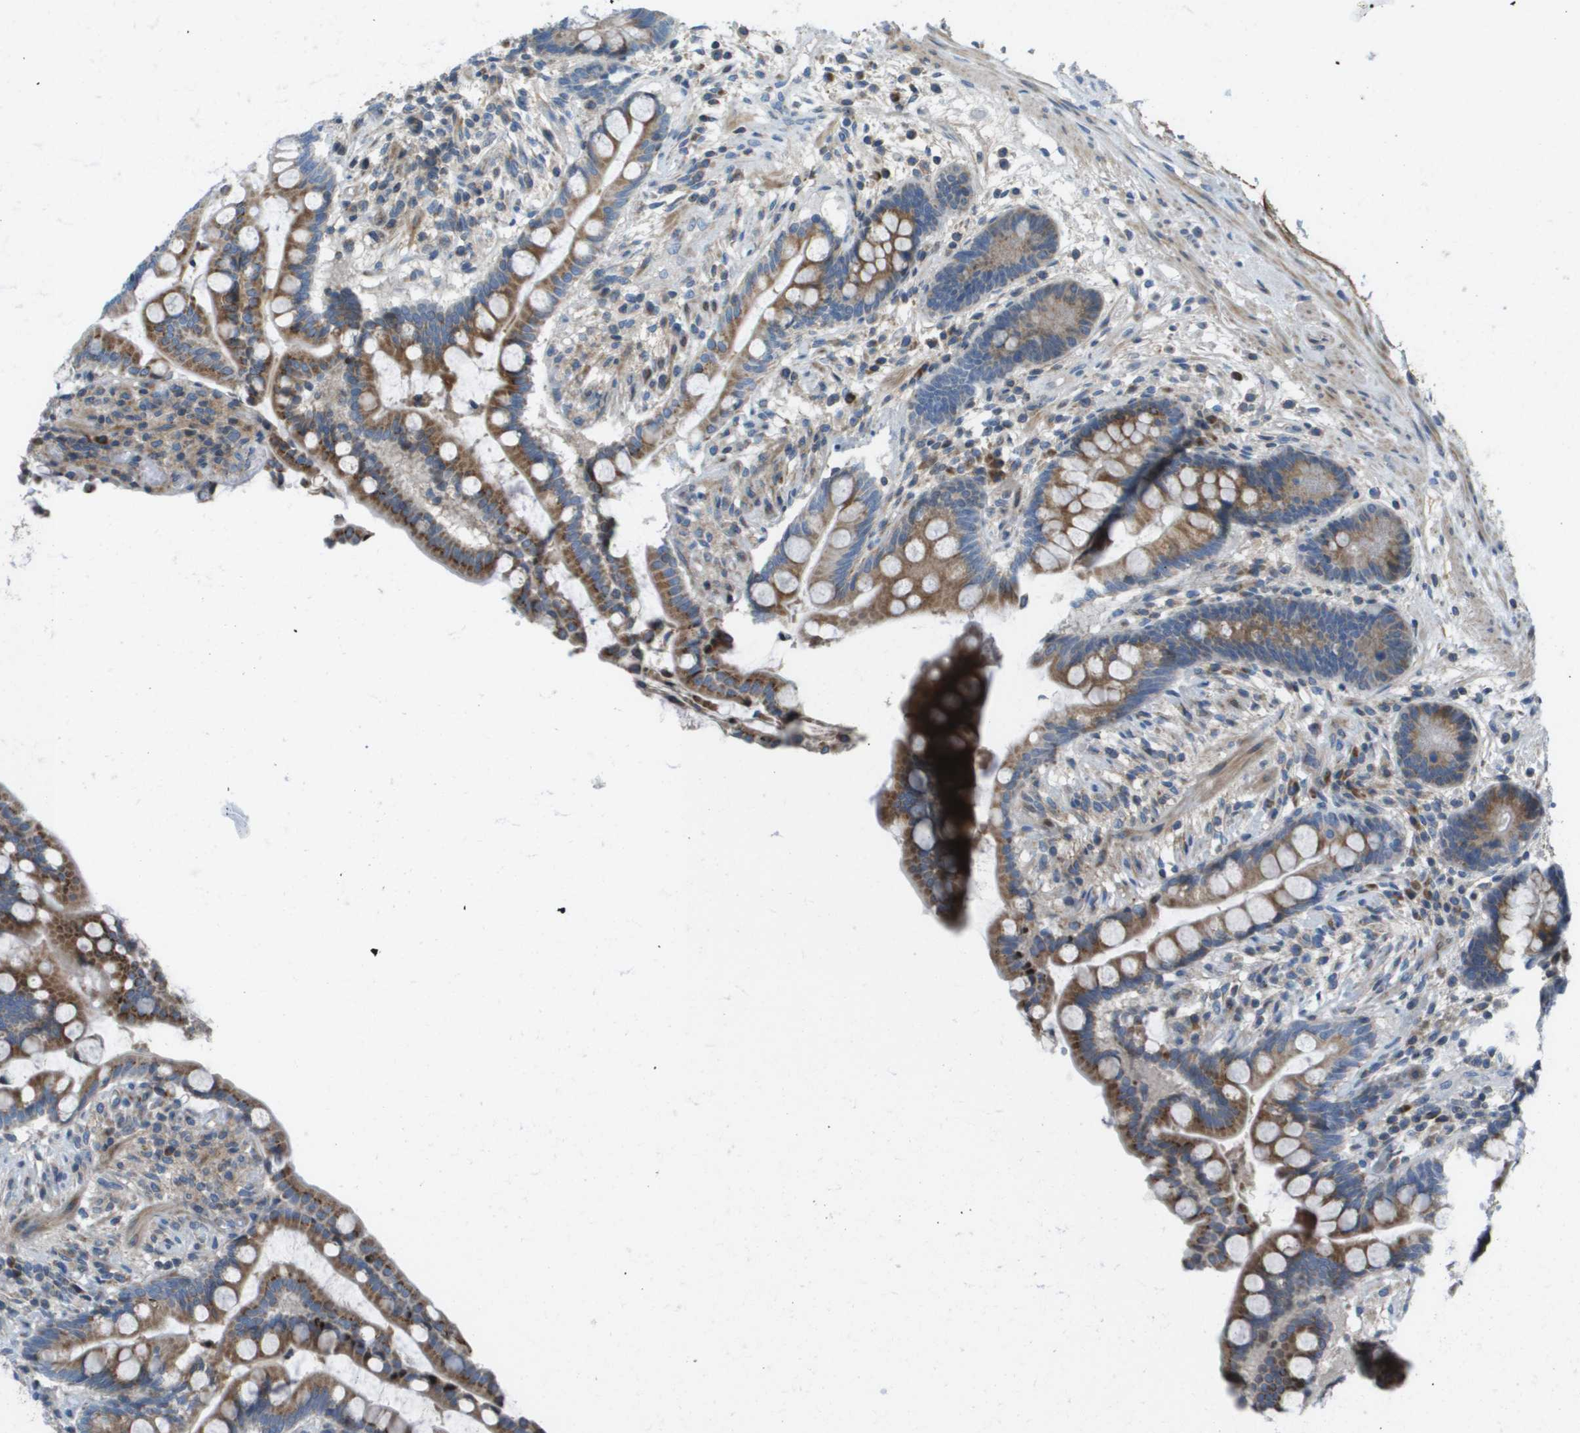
{"staining": {"intensity": "weak", "quantity": ">75%", "location": "cytoplasmic/membranous"}, "tissue": "colon", "cell_type": "Endothelial cells", "image_type": "normal", "snomed": [{"axis": "morphology", "description": "Normal tissue, NOS"}, {"axis": "topography", "description": "Colon"}], "caption": "A histopathology image of colon stained for a protein shows weak cytoplasmic/membranous brown staining in endothelial cells. The staining is performed using DAB (3,3'-diaminobenzidine) brown chromogen to label protein expression. The nuclei are counter-stained blue using hematoxylin.", "gene": "GALNT6", "patient": {"sex": "male", "age": 73}}